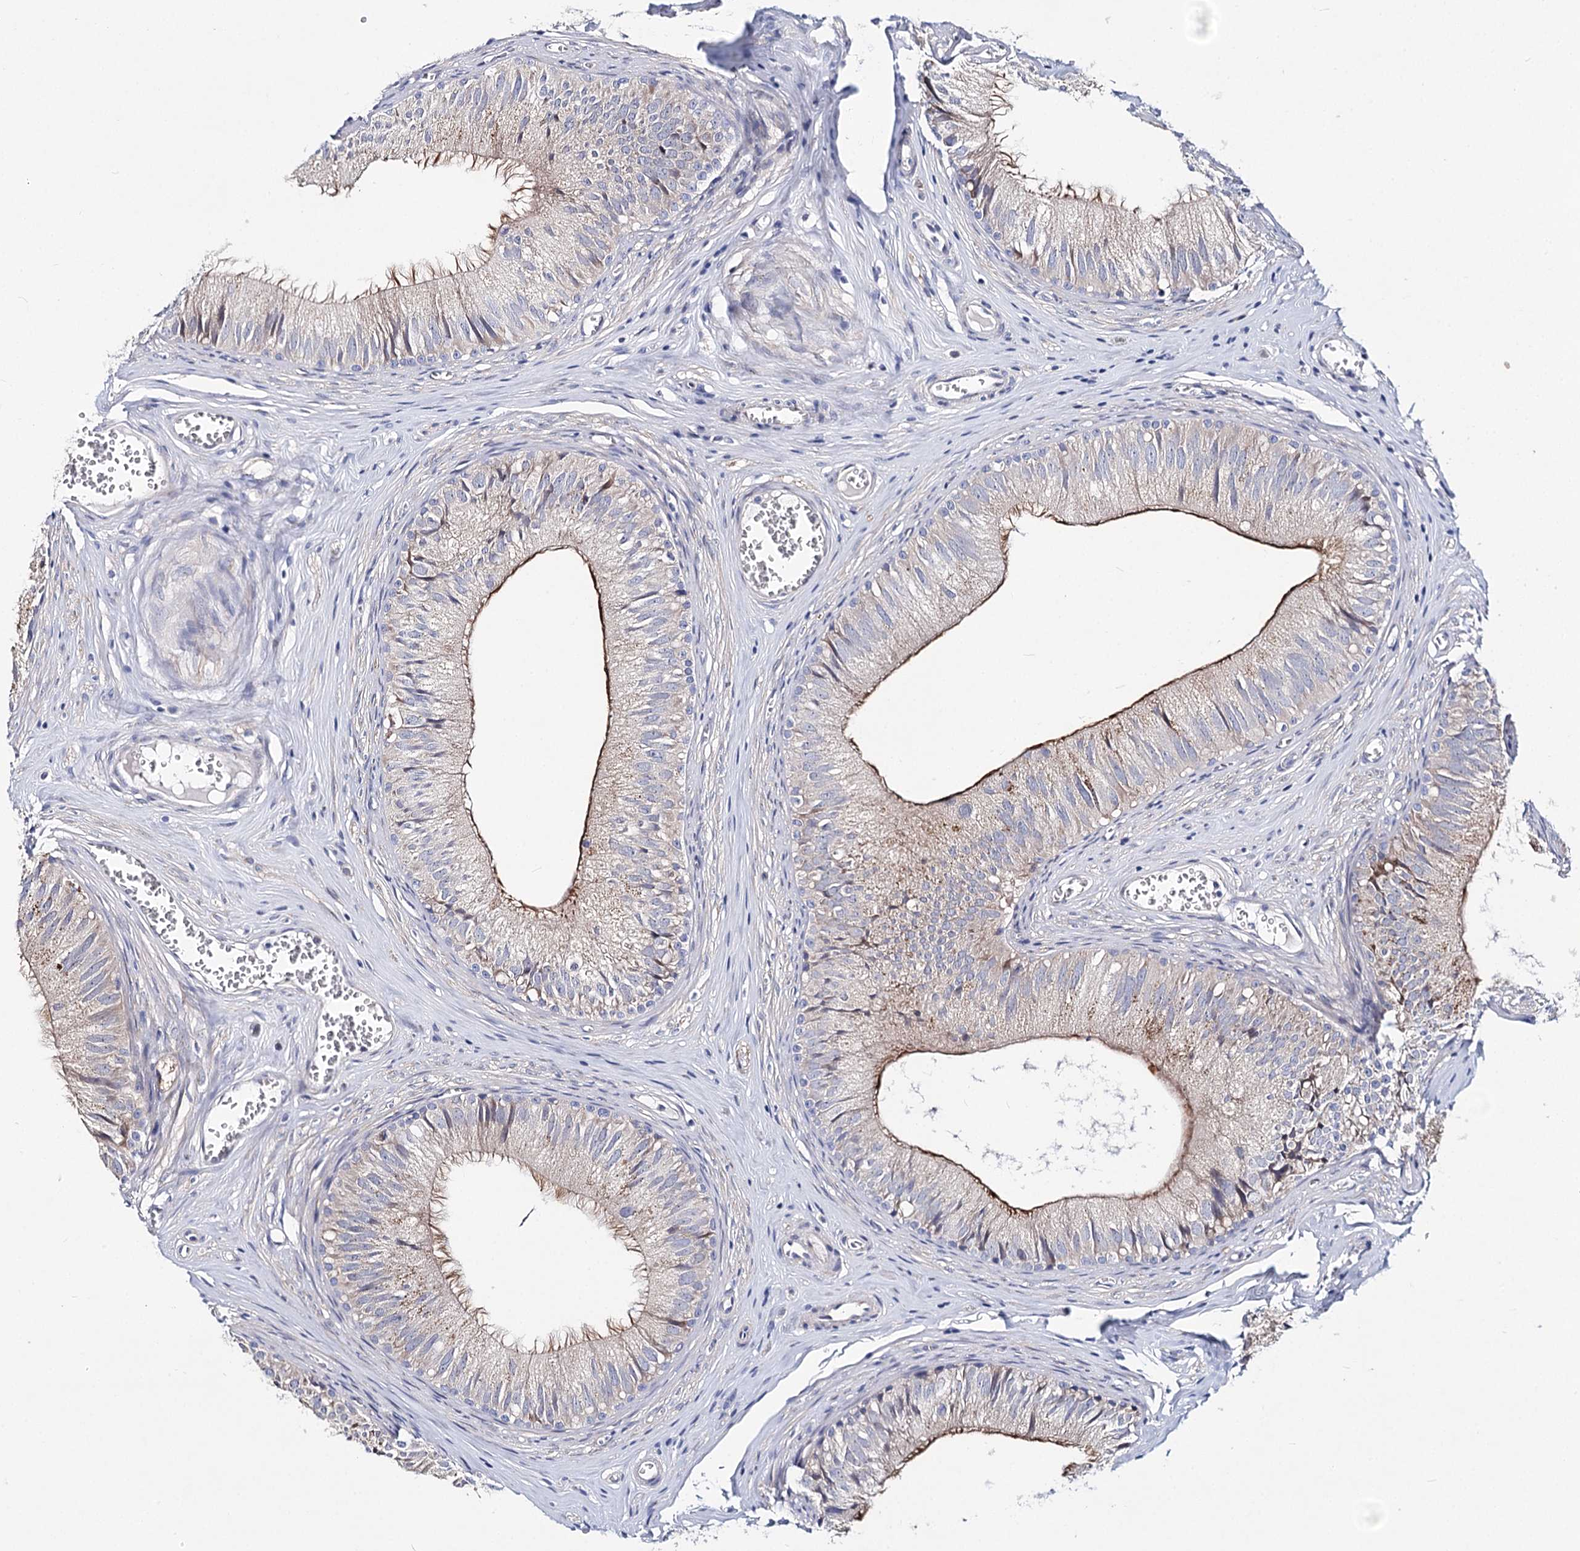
{"staining": {"intensity": "moderate", "quantity": "<25%", "location": "cytoplasmic/membranous"}, "tissue": "epididymis", "cell_type": "Glandular cells", "image_type": "normal", "snomed": [{"axis": "morphology", "description": "Normal tissue, NOS"}, {"axis": "topography", "description": "Epididymis"}], "caption": "A high-resolution image shows immunohistochemistry staining of unremarkable epididymis, which reveals moderate cytoplasmic/membranous expression in about <25% of glandular cells. Using DAB (brown) and hematoxylin (blue) stains, captured at high magnification using brightfield microscopy.", "gene": "TEX12", "patient": {"sex": "male", "age": 36}}